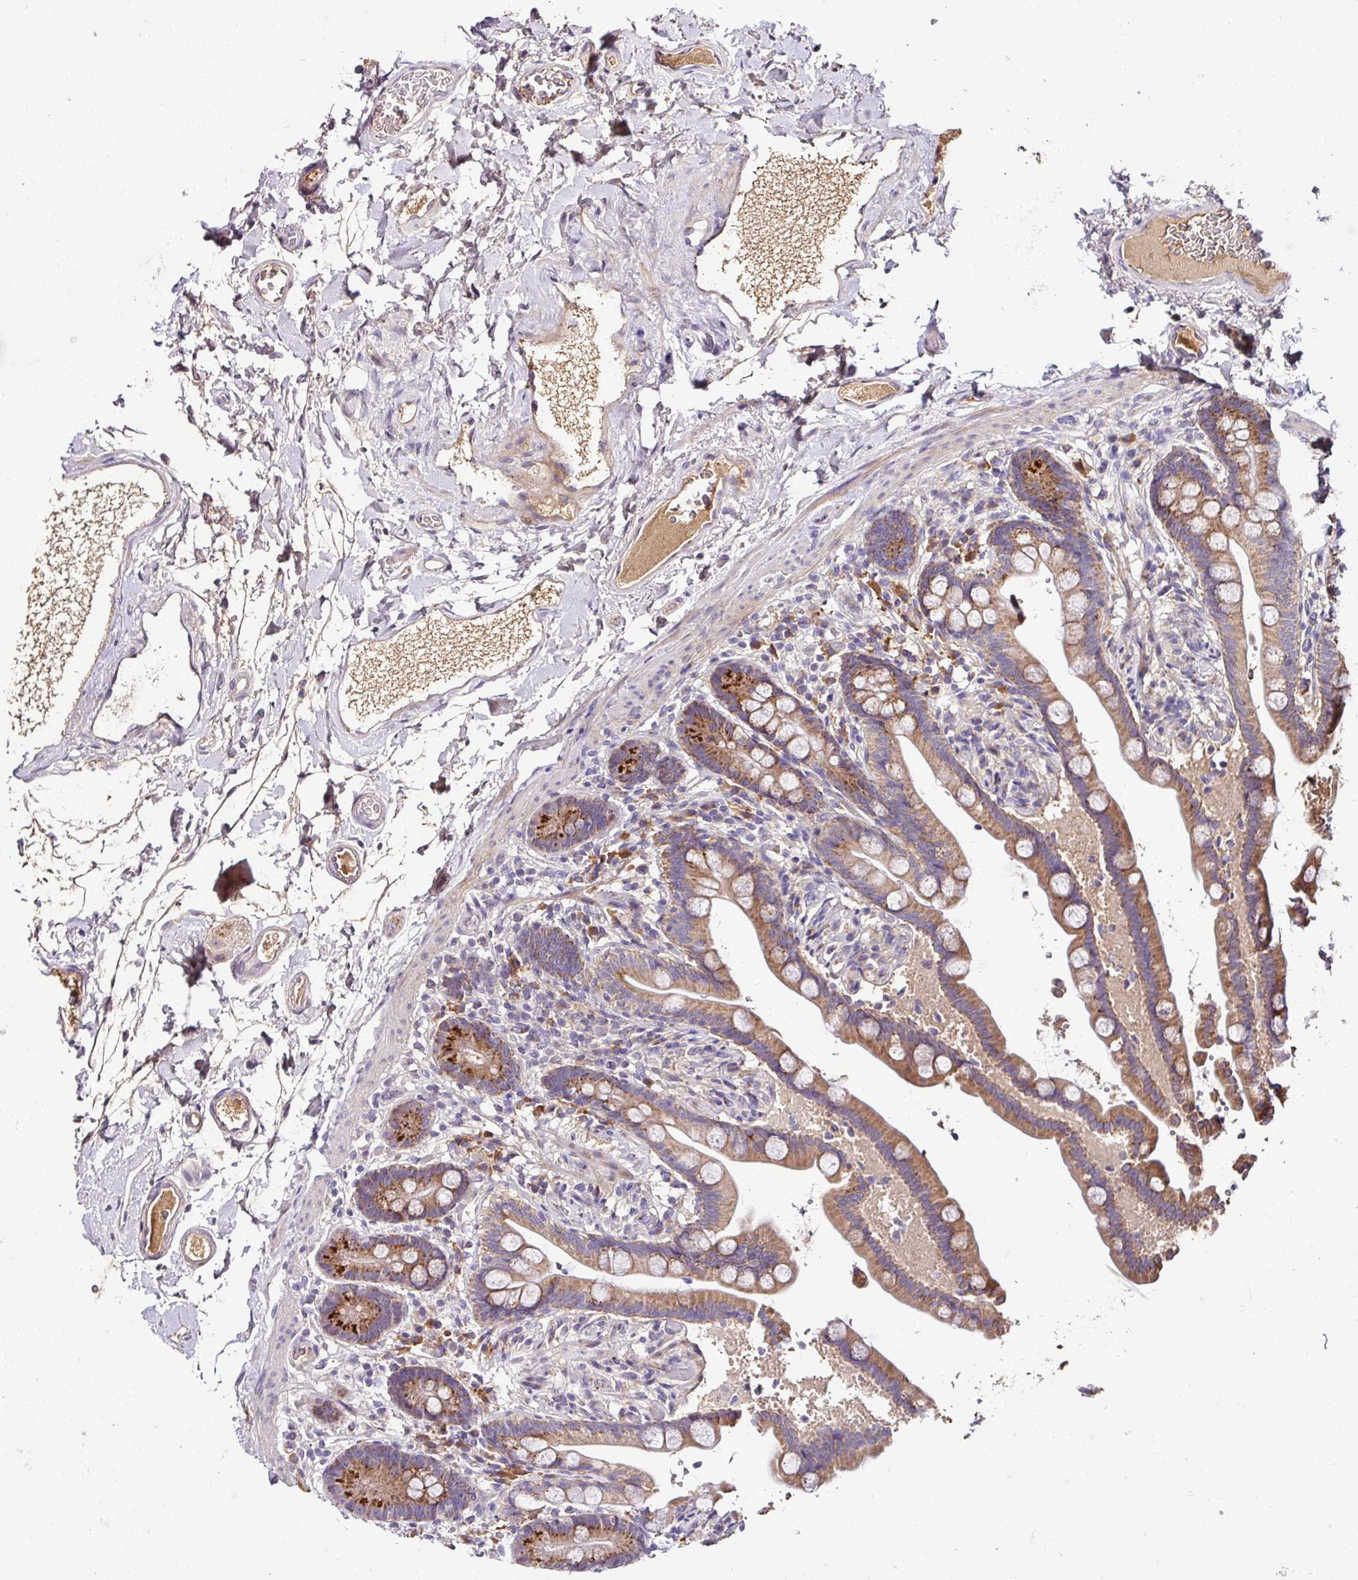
{"staining": {"intensity": "weak", "quantity": "25%-75%", "location": "cytoplasmic/membranous"}, "tissue": "colon", "cell_type": "Endothelial cells", "image_type": "normal", "snomed": [{"axis": "morphology", "description": "Normal tissue, NOS"}, {"axis": "topography", "description": "Smooth muscle"}, {"axis": "topography", "description": "Colon"}], "caption": "Immunohistochemical staining of unremarkable human colon exhibits low levels of weak cytoplasmic/membranous positivity in approximately 25%-75% of endothelial cells. The protein is stained brown, and the nuclei are stained in blue (DAB IHC with brightfield microscopy, high magnification).", "gene": "CPD", "patient": {"sex": "male", "age": 73}}